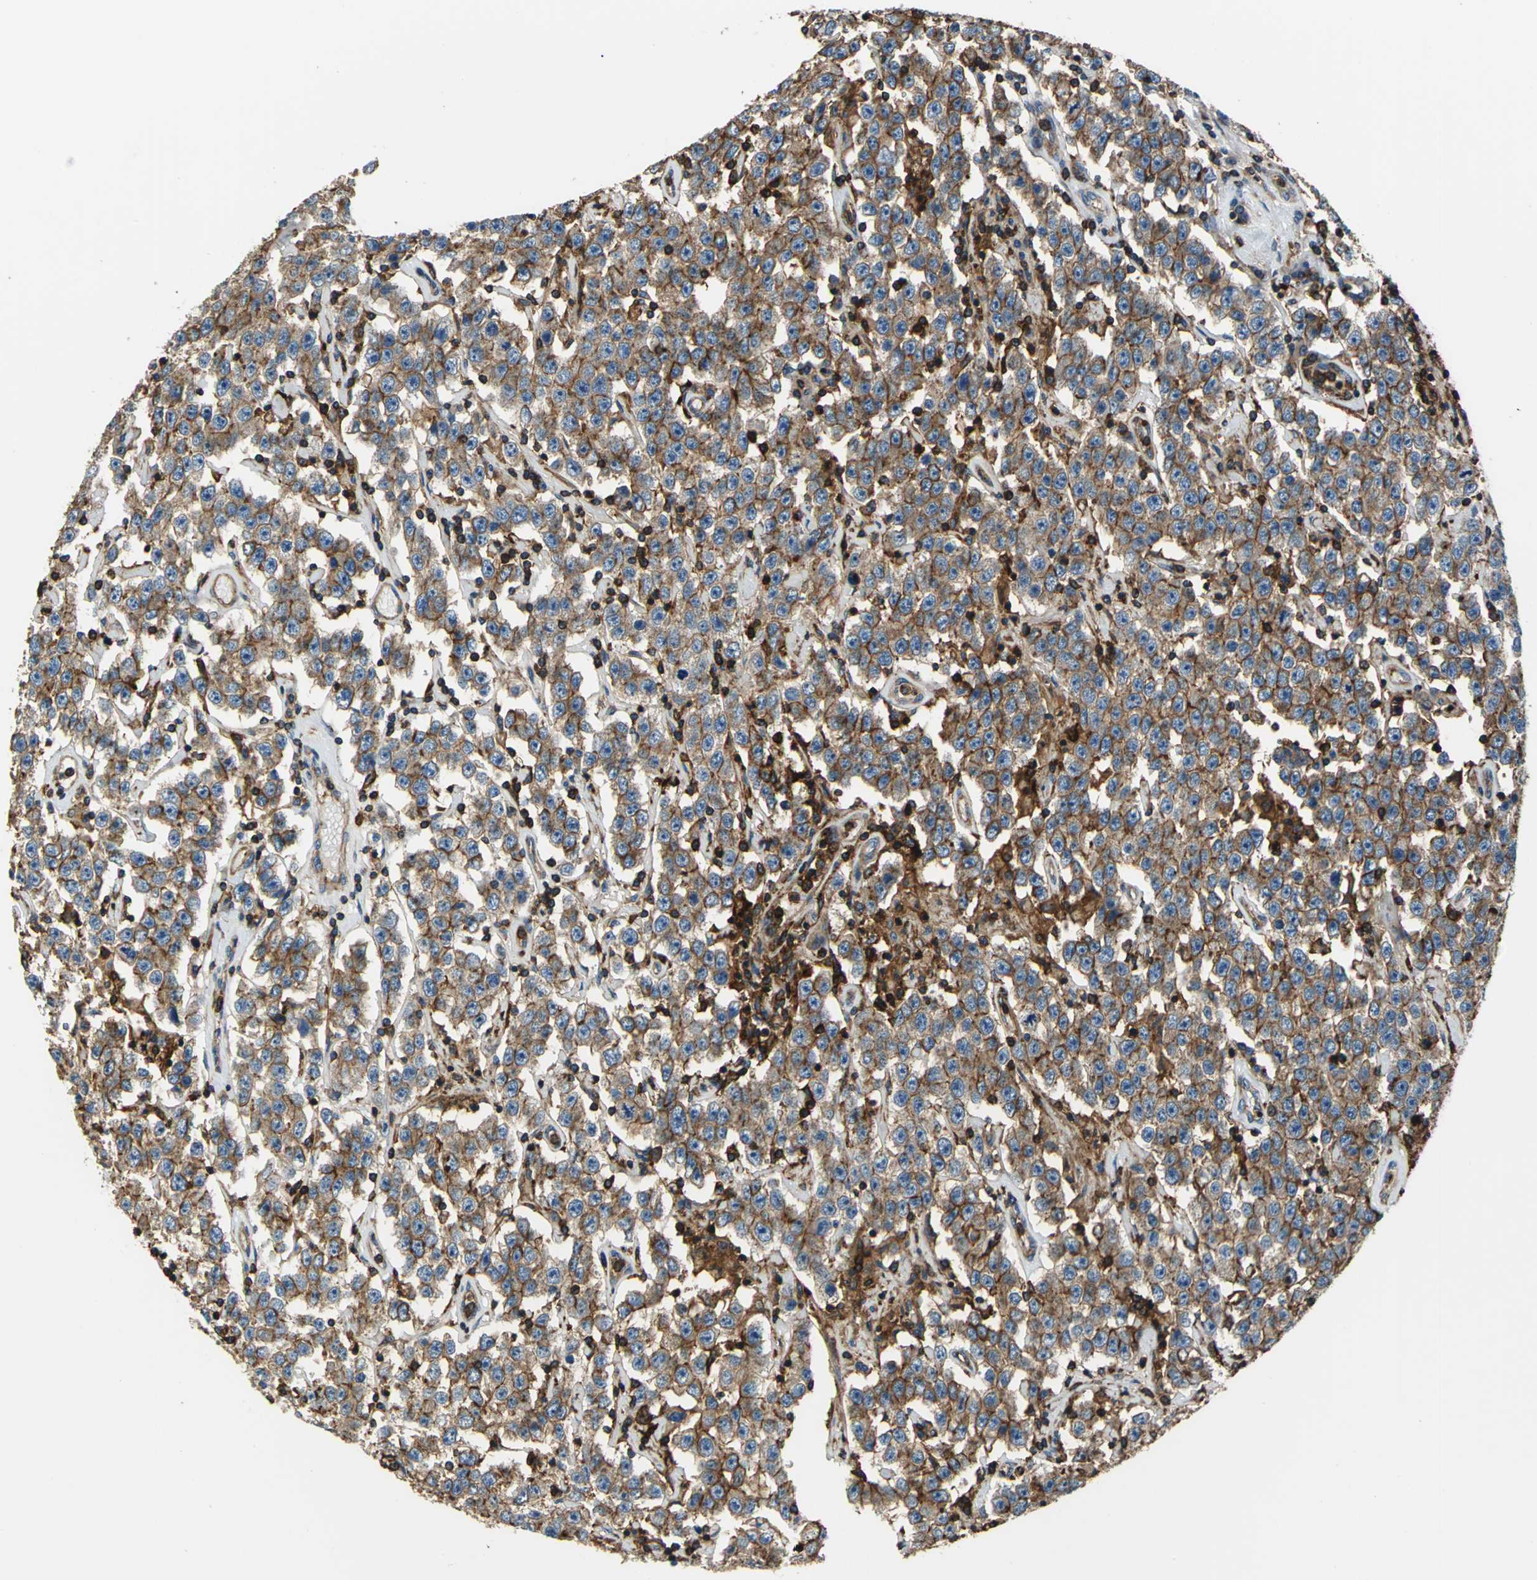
{"staining": {"intensity": "moderate", "quantity": ">75%", "location": "cytoplasmic/membranous"}, "tissue": "testis cancer", "cell_type": "Tumor cells", "image_type": "cancer", "snomed": [{"axis": "morphology", "description": "Seminoma, NOS"}, {"axis": "topography", "description": "Testis"}], "caption": "This histopathology image exhibits immunohistochemistry staining of testis seminoma, with medium moderate cytoplasmic/membranous expression in approximately >75% of tumor cells.", "gene": "DDX3Y", "patient": {"sex": "male", "age": 52}}